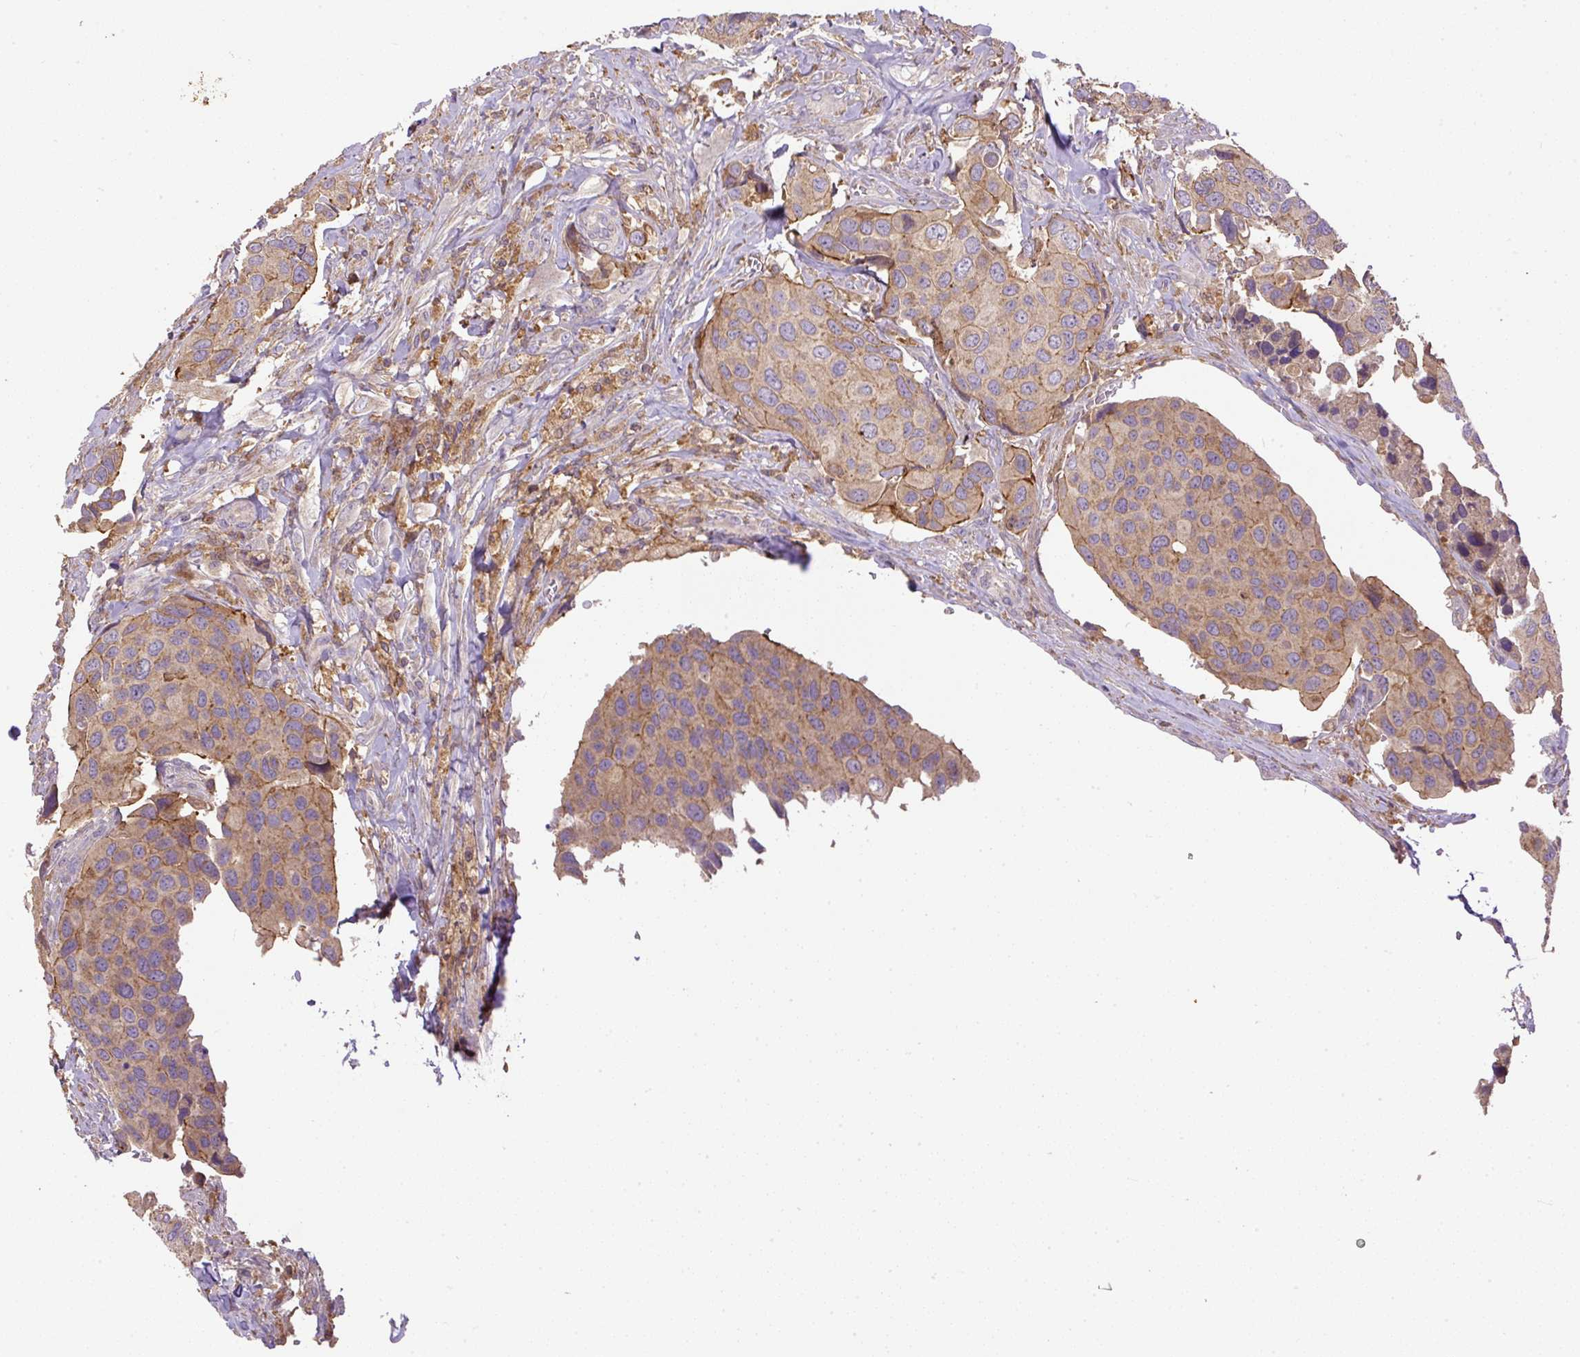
{"staining": {"intensity": "moderate", "quantity": ">75%", "location": "cytoplasmic/membranous"}, "tissue": "urothelial cancer", "cell_type": "Tumor cells", "image_type": "cancer", "snomed": [{"axis": "morphology", "description": "Urothelial carcinoma, High grade"}, {"axis": "topography", "description": "Urinary bladder"}], "caption": "Immunohistochemical staining of urothelial cancer exhibits moderate cytoplasmic/membranous protein positivity in approximately >75% of tumor cells. The staining was performed using DAB (3,3'-diaminobenzidine), with brown indicating positive protein expression. Nuclei are stained blue with hematoxylin.", "gene": "DAPK1", "patient": {"sex": "male", "age": 74}}